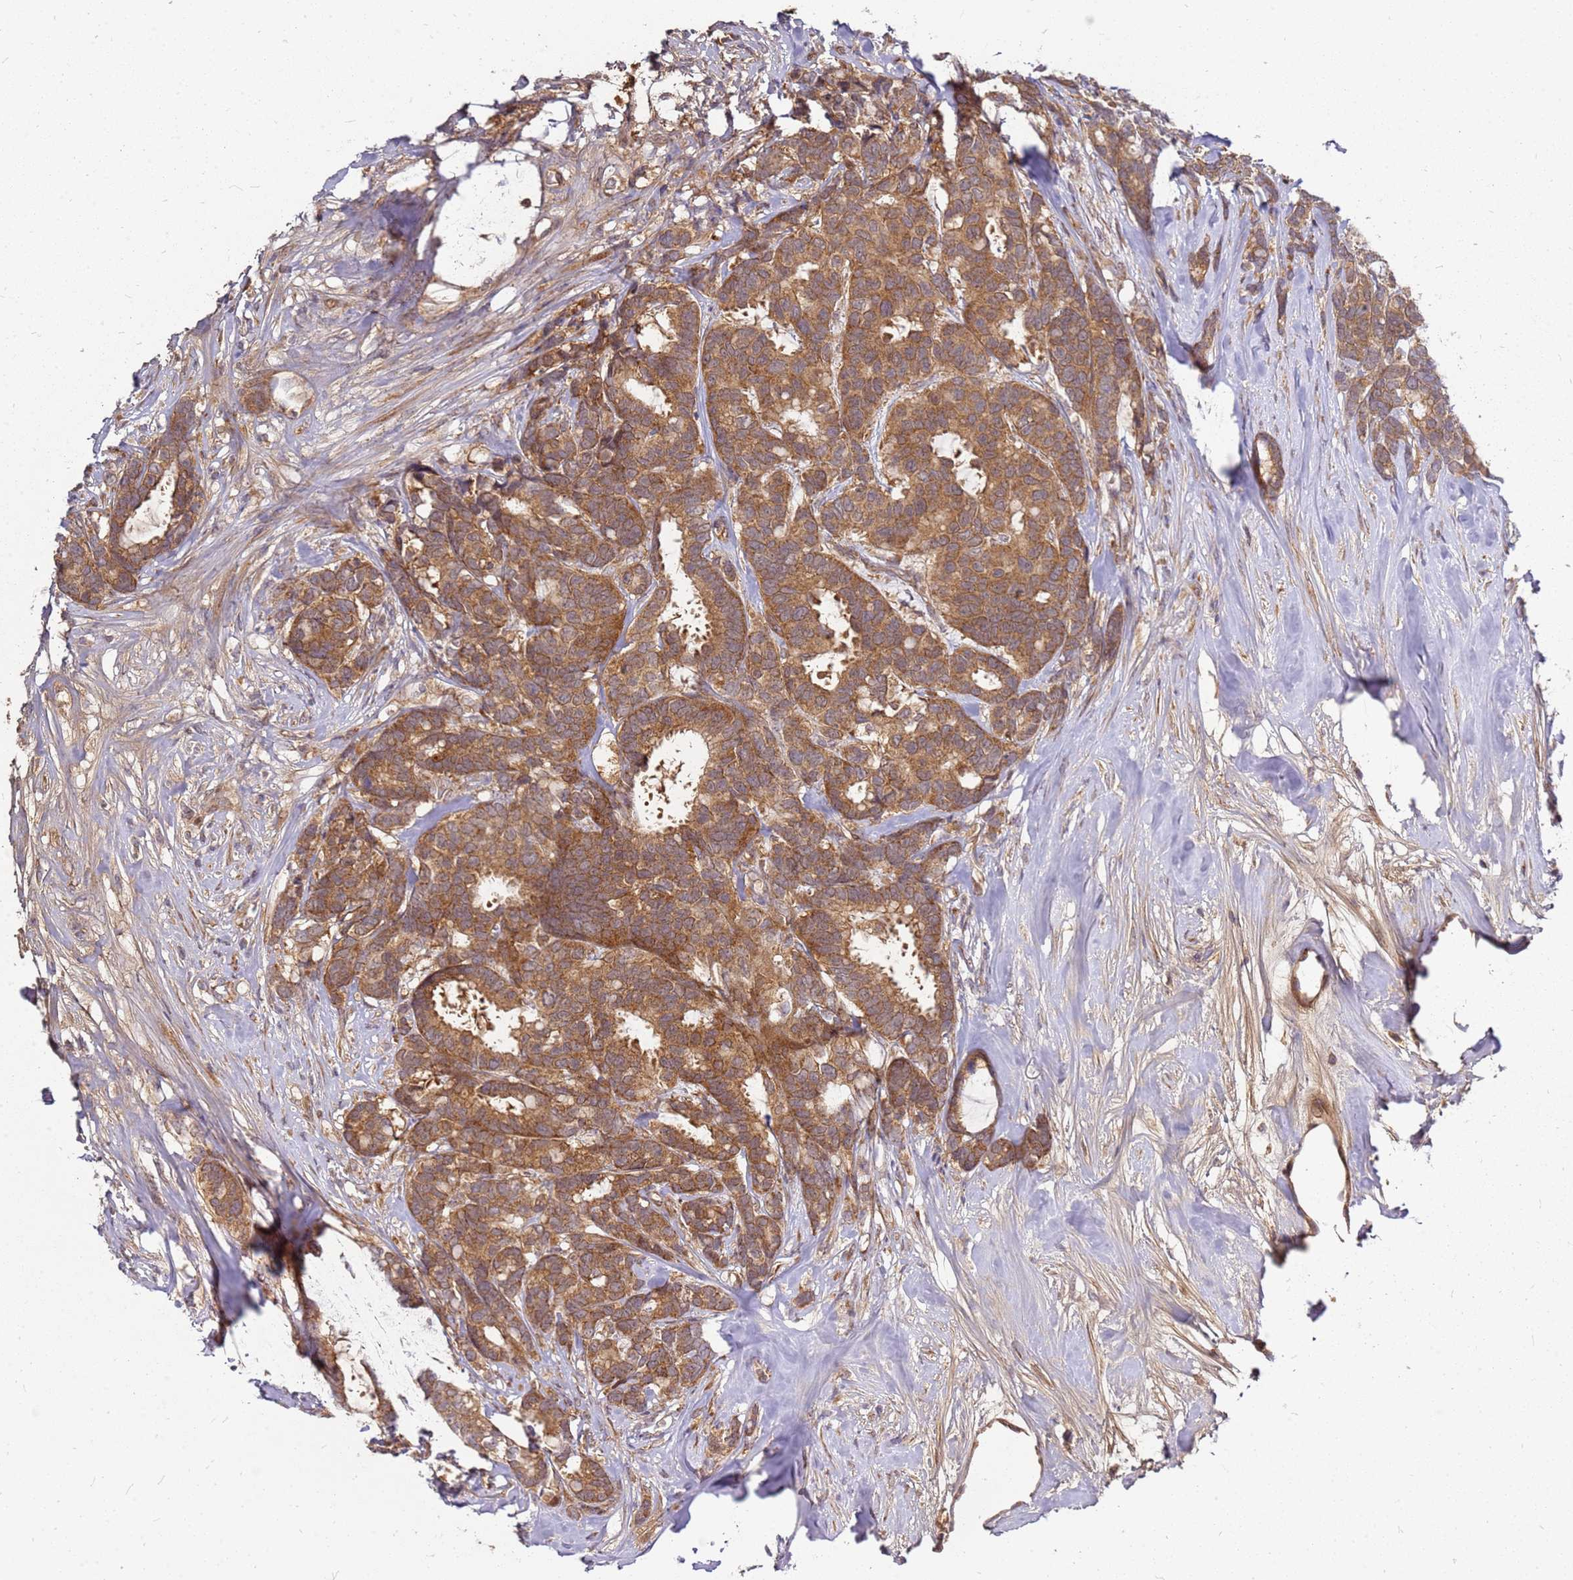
{"staining": {"intensity": "moderate", "quantity": ">75%", "location": "cytoplasmic/membranous"}, "tissue": "breast cancer", "cell_type": "Tumor cells", "image_type": "cancer", "snomed": [{"axis": "morphology", "description": "Duct carcinoma"}, {"axis": "topography", "description": "Breast"}], "caption": "Brown immunohistochemical staining in human breast invasive ductal carcinoma demonstrates moderate cytoplasmic/membranous positivity in about >75% of tumor cells.", "gene": "CCDC159", "patient": {"sex": "female", "age": 87}}